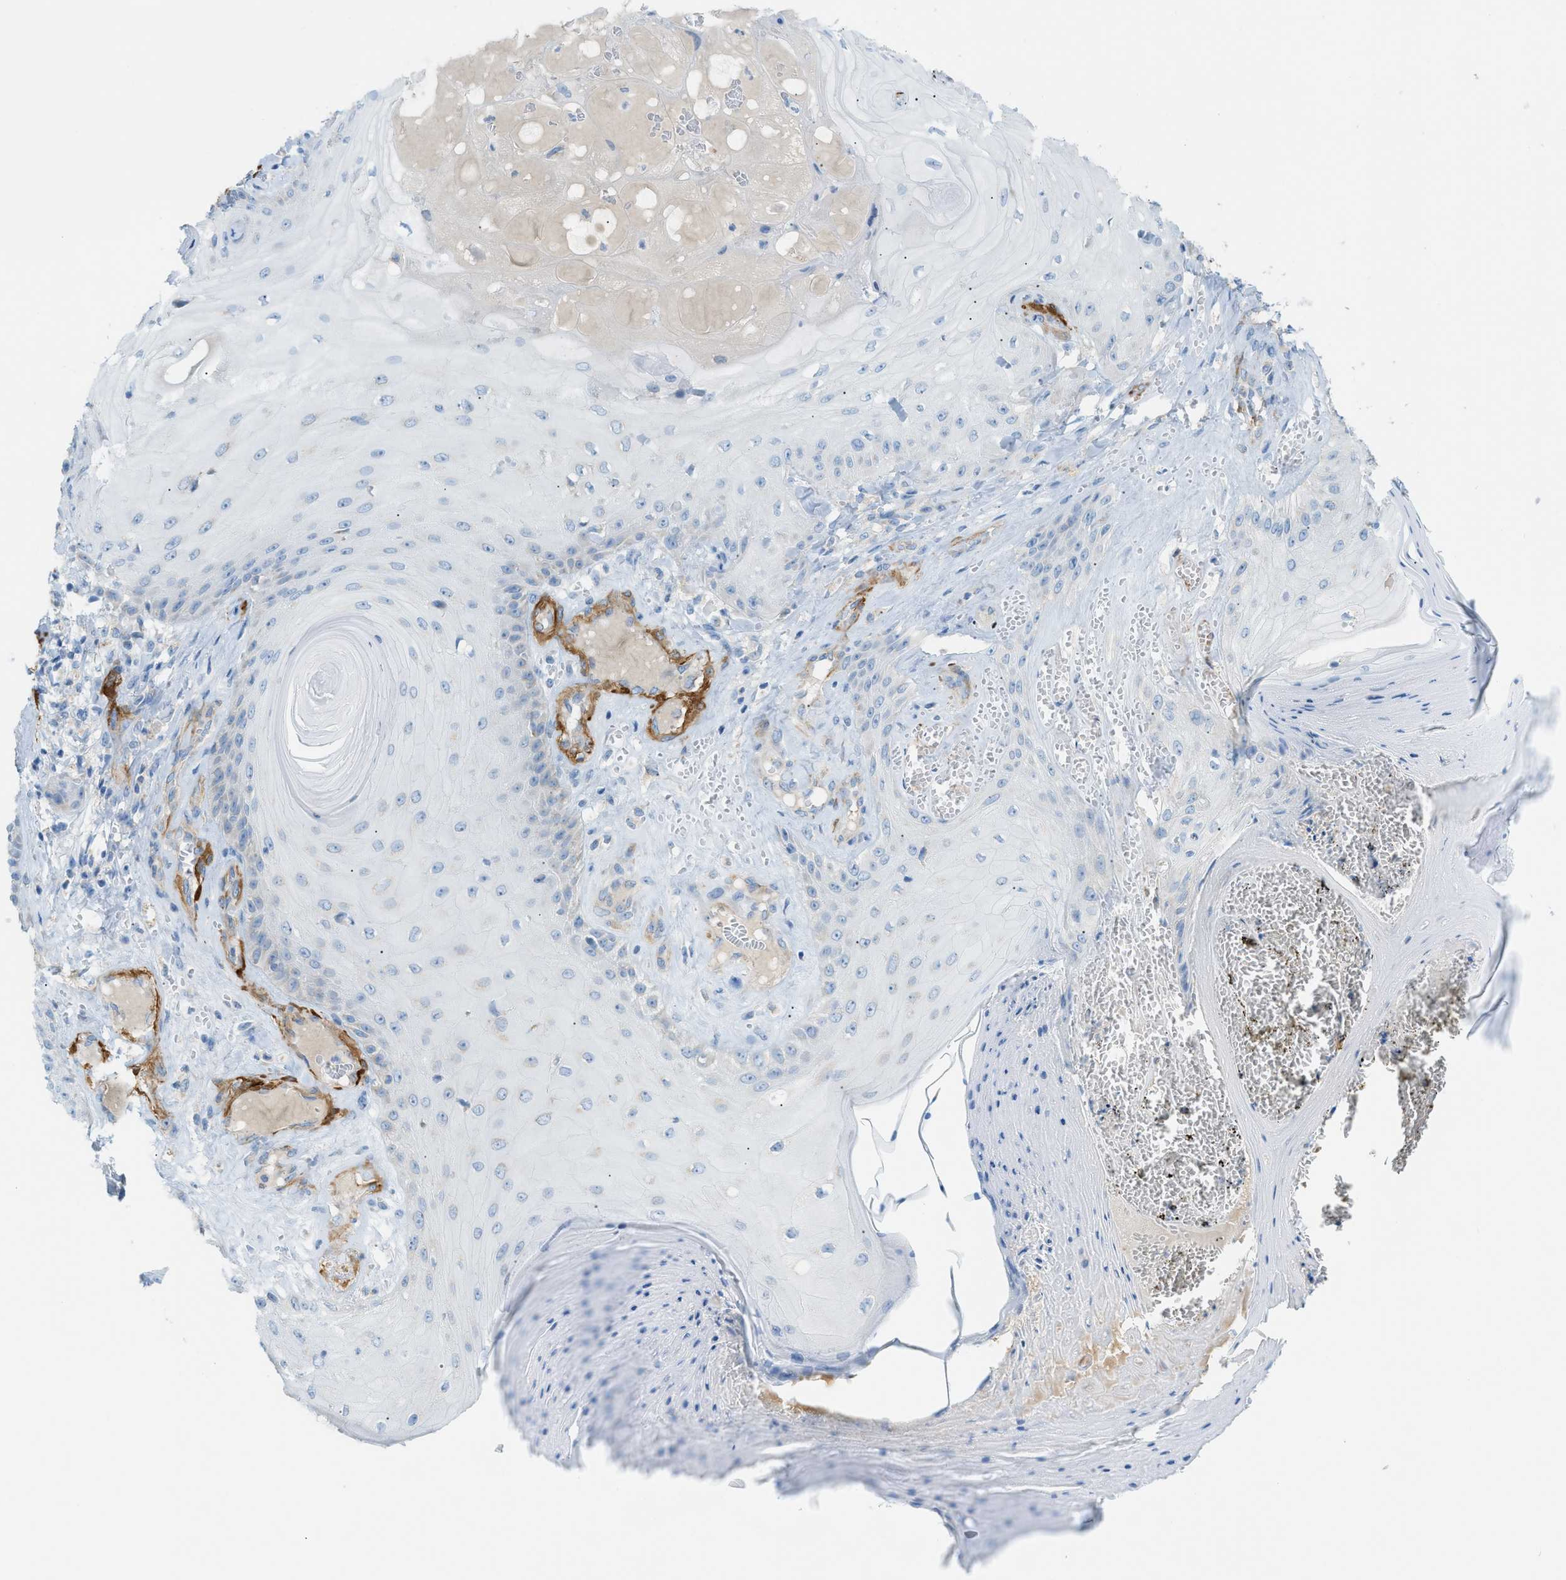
{"staining": {"intensity": "negative", "quantity": "none", "location": "none"}, "tissue": "skin cancer", "cell_type": "Tumor cells", "image_type": "cancer", "snomed": [{"axis": "morphology", "description": "Squamous cell carcinoma, NOS"}, {"axis": "topography", "description": "Skin"}], "caption": "An immunohistochemistry (IHC) micrograph of squamous cell carcinoma (skin) is shown. There is no staining in tumor cells of squamous cell carcinoma (skin).", "gene": "MYH11", "patient": {"sex": "male", "age": 74}}